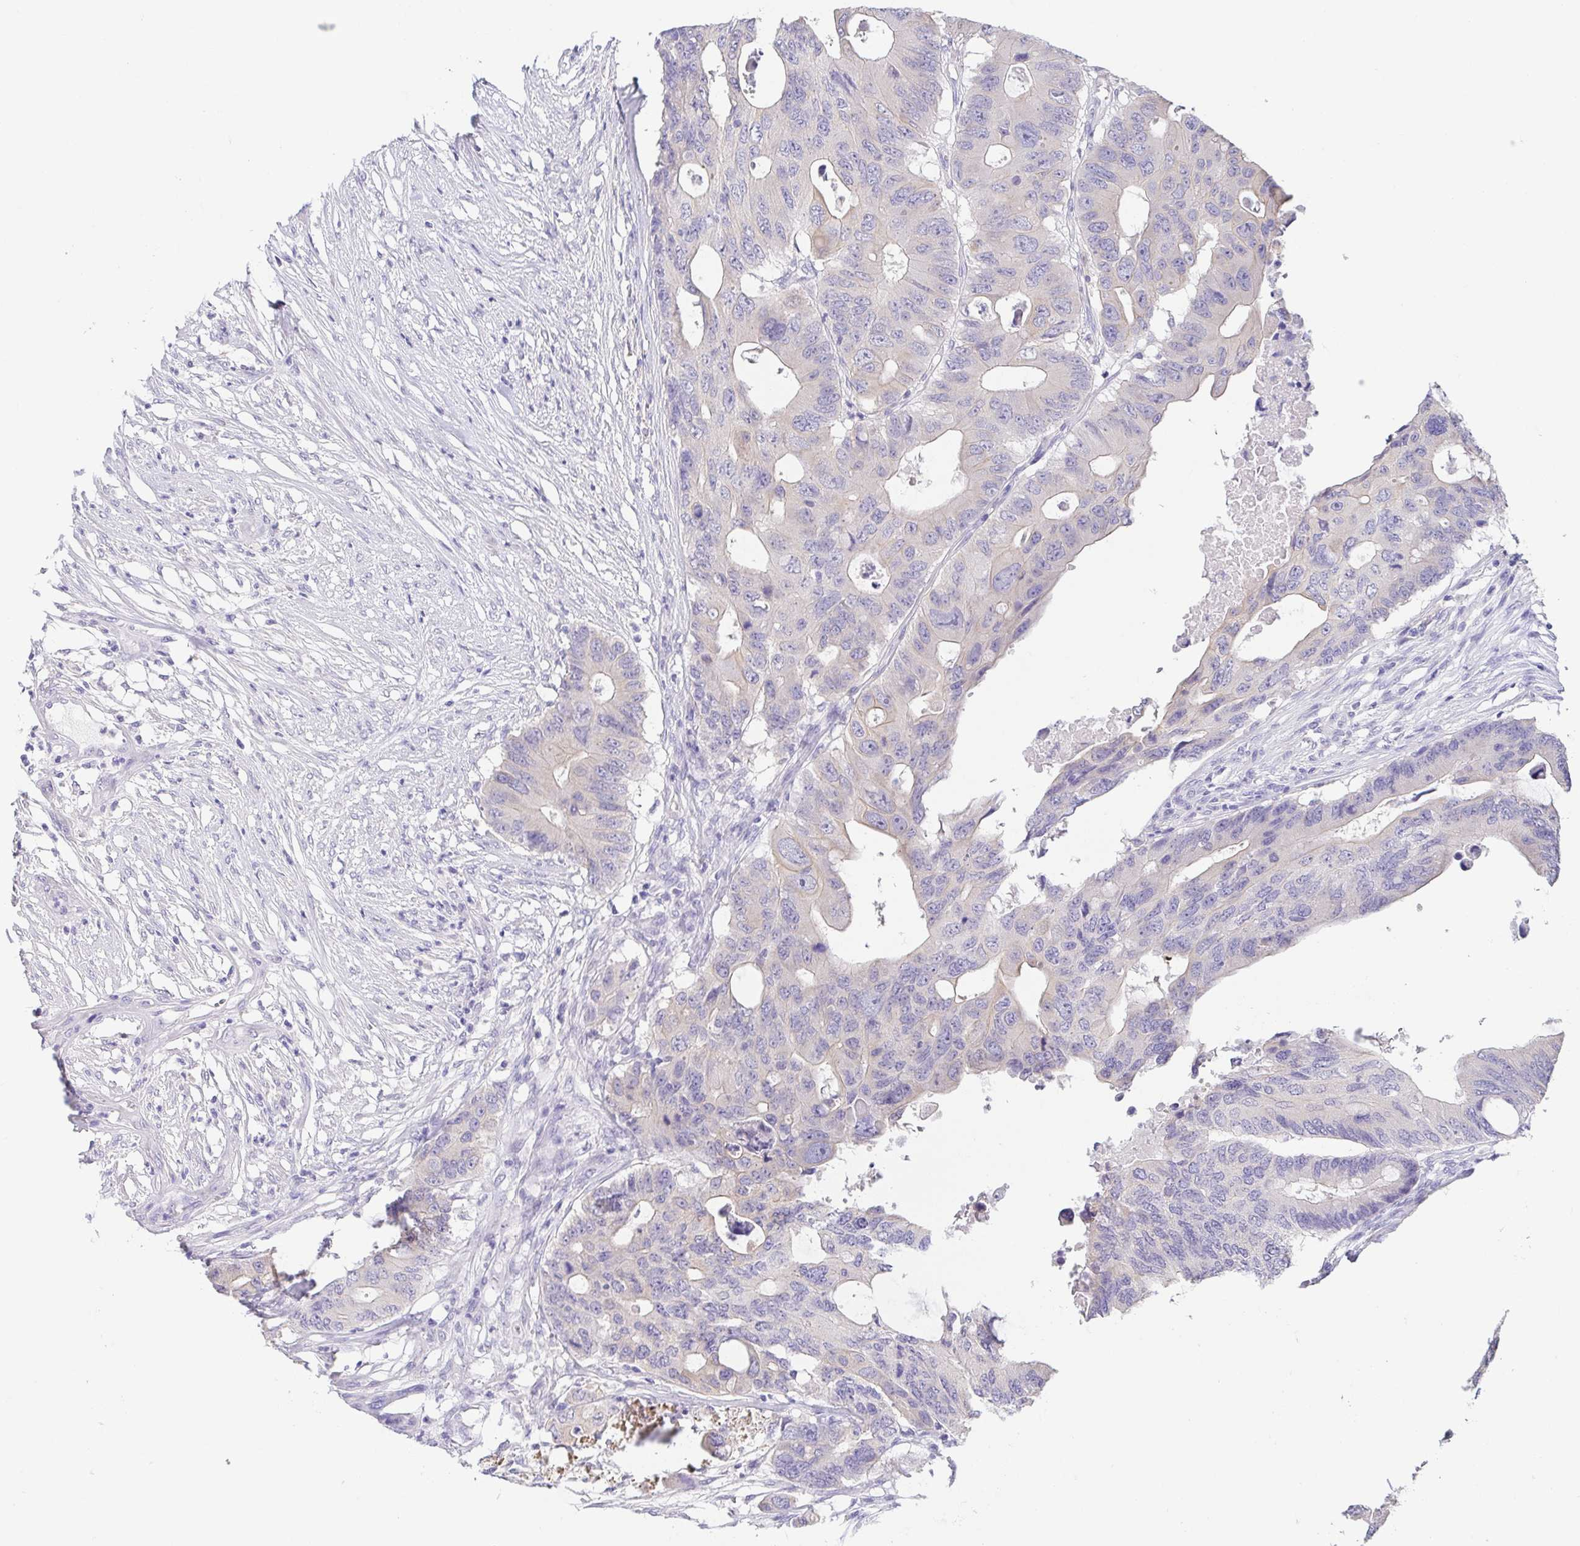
{"staining": {"intensity": "negative", "quantity": "none", "location": "none"}, "tissue": "colorectal cancer", "cell_type": "Tumor cells", "image_type": "cancer", "snomed": [{"axis": "morphology", "description": "Adenocarcinoma, NOS"}, {"axis": "topography", "description": "Colon"}], "caption": "An immunohistochemistry (IHC) micrograph of colorectal adenocarcinoma is shown. There is no staining in tumor cells of colorectal adenocarcinoma.", "gene": "FABP3", "patient": {"sex": "male", "age": 71}}